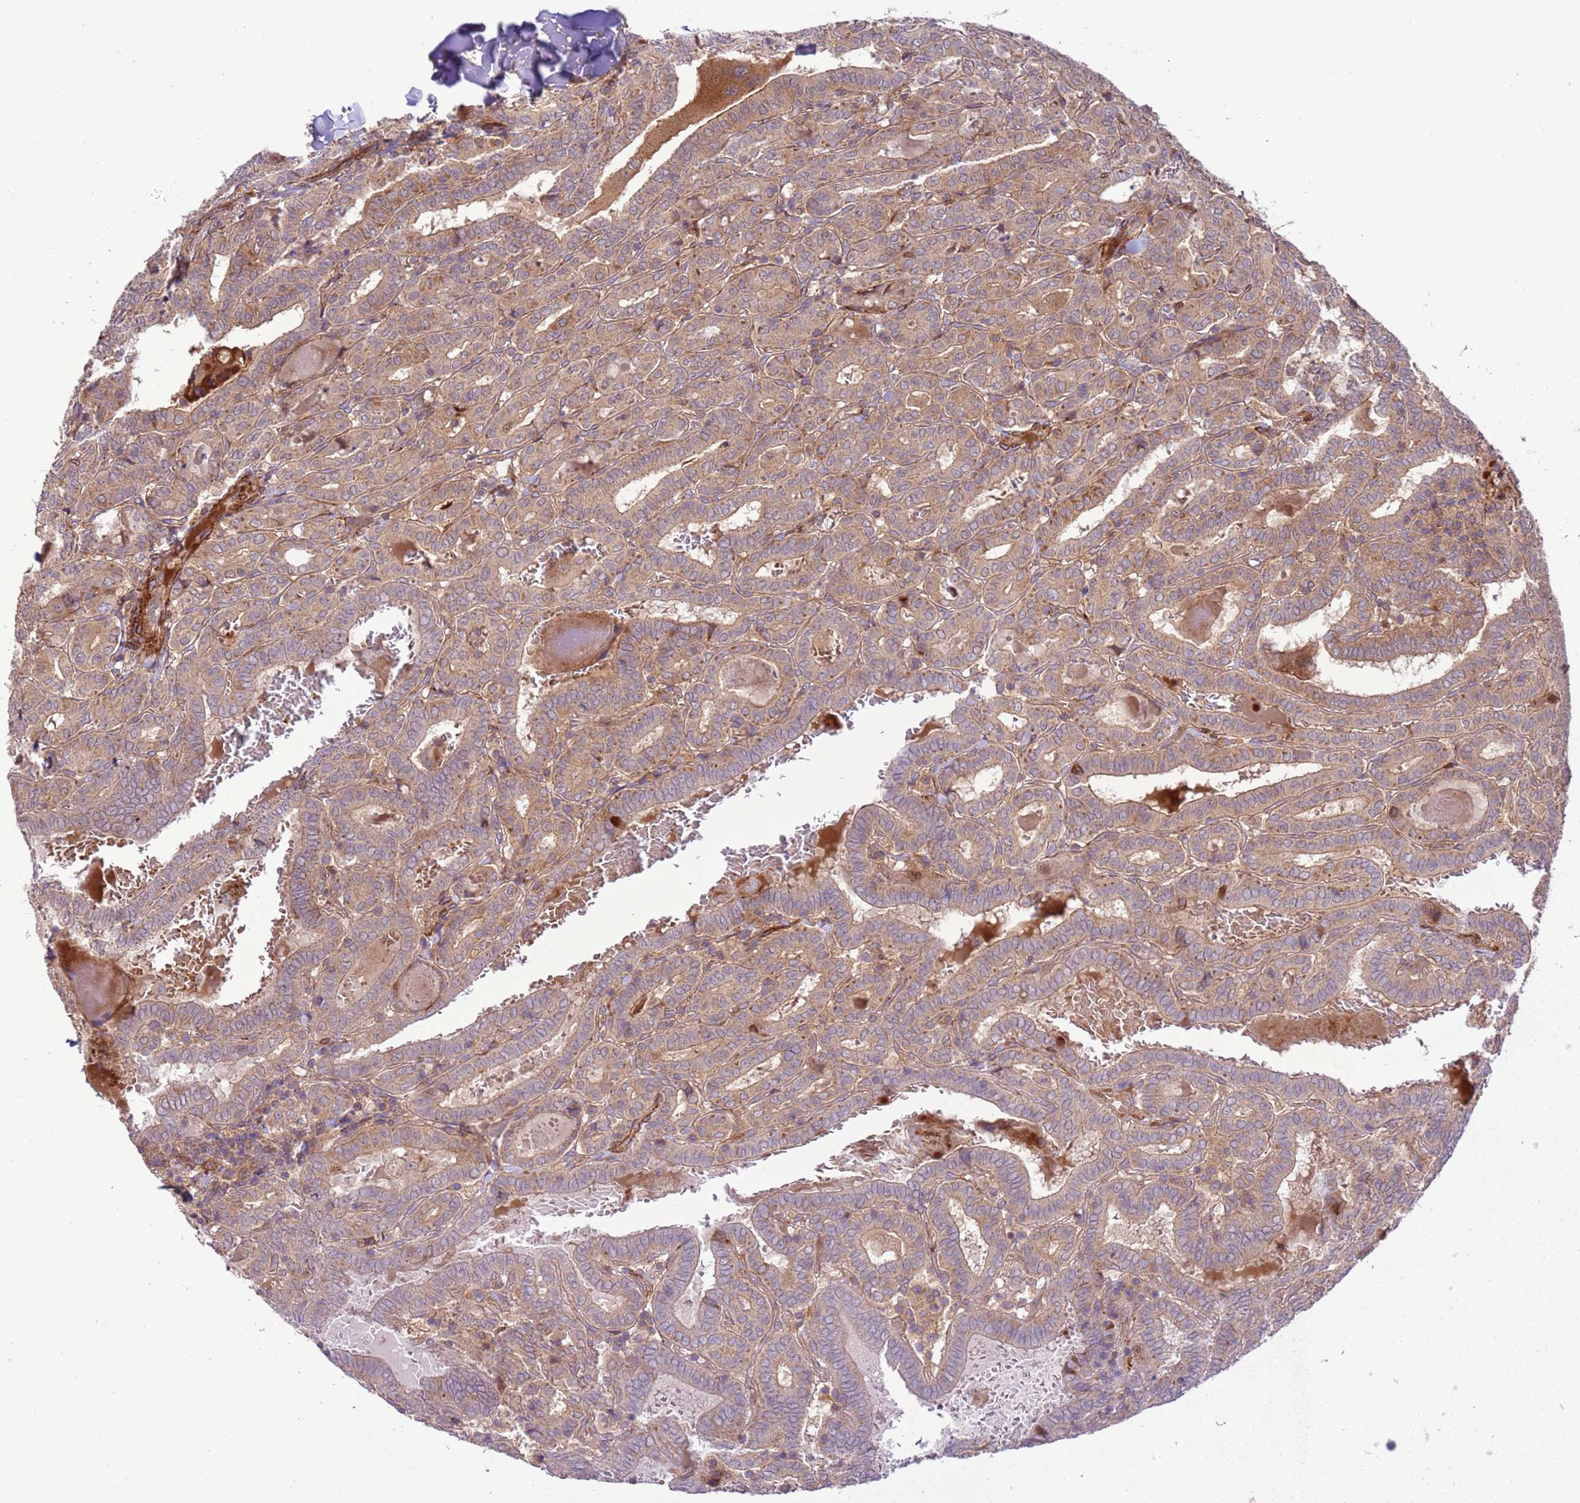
{"staining": {"intensity": "weak", "quantity": ">75%", "location": "cytoplasmic/membranous"}, "tissue": "thyroid cancer", "cell_type": "Tumor cells", "image_type": "cancer", "snomed": [{"axis": "morphology", "description": "Papillary adenocarcinoma, NOS"}, {"axis": "topography", "description": "Thyroid gland"}], "caption": "Thyroid cancer (papillary adenocarcinoma) stained with a brown dye shows weak cytoplasmic/membranous positive positivity in about >75% of tumor cells.", "gene": "ZNF624", "patient": {"sex": "female", "age": 72}}